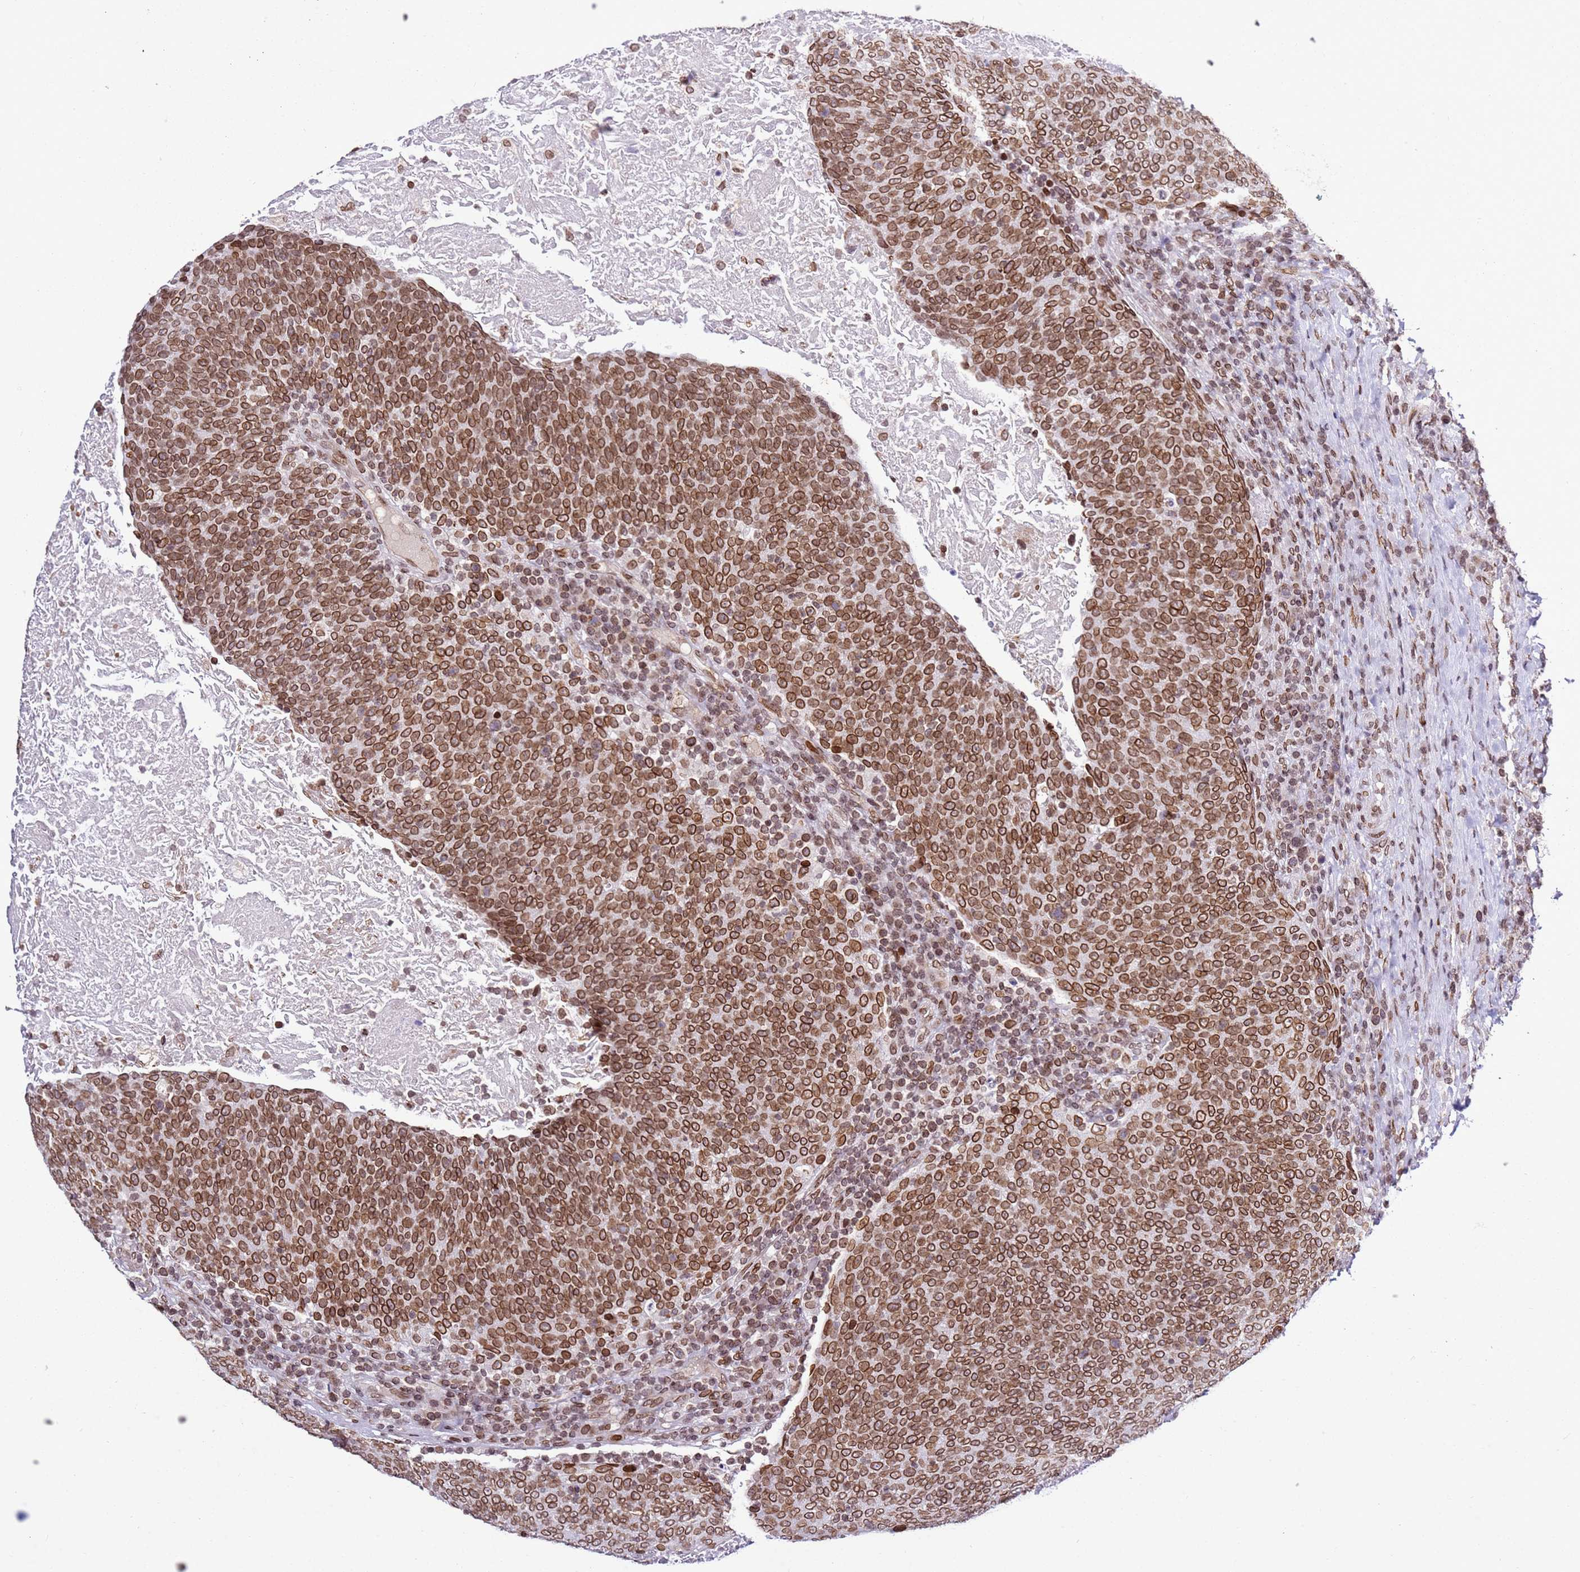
{"staining": {"intensity": "moderate", "quantity": ">75%", "location": "cytoplasmic/membranous,nuclear"}, "tissue": "head and neck cancer", "cell_type": "Tumor cells", "image_type": "cancer", "snomed": [{"axis": "morphology", "description": "Squamous cell carcinoma, NOS"}, {"axis": "morphology", "description": "Squamous cell carcinoma, metastatic, NOS"}, {"axis": "topography", "description": "Lymph node"}, {"axis": "topography", "description": "Head-Neck"}], "caption": "Immunohistochemical staining of head and neck metastatic squamous cell carcinoma displays moderate cytoplasmic/membranous and nuclear protein staining in about >75% of tumor cells.", "gene": "POU6F1", "patient": {"sex": "male", "age": 62}}